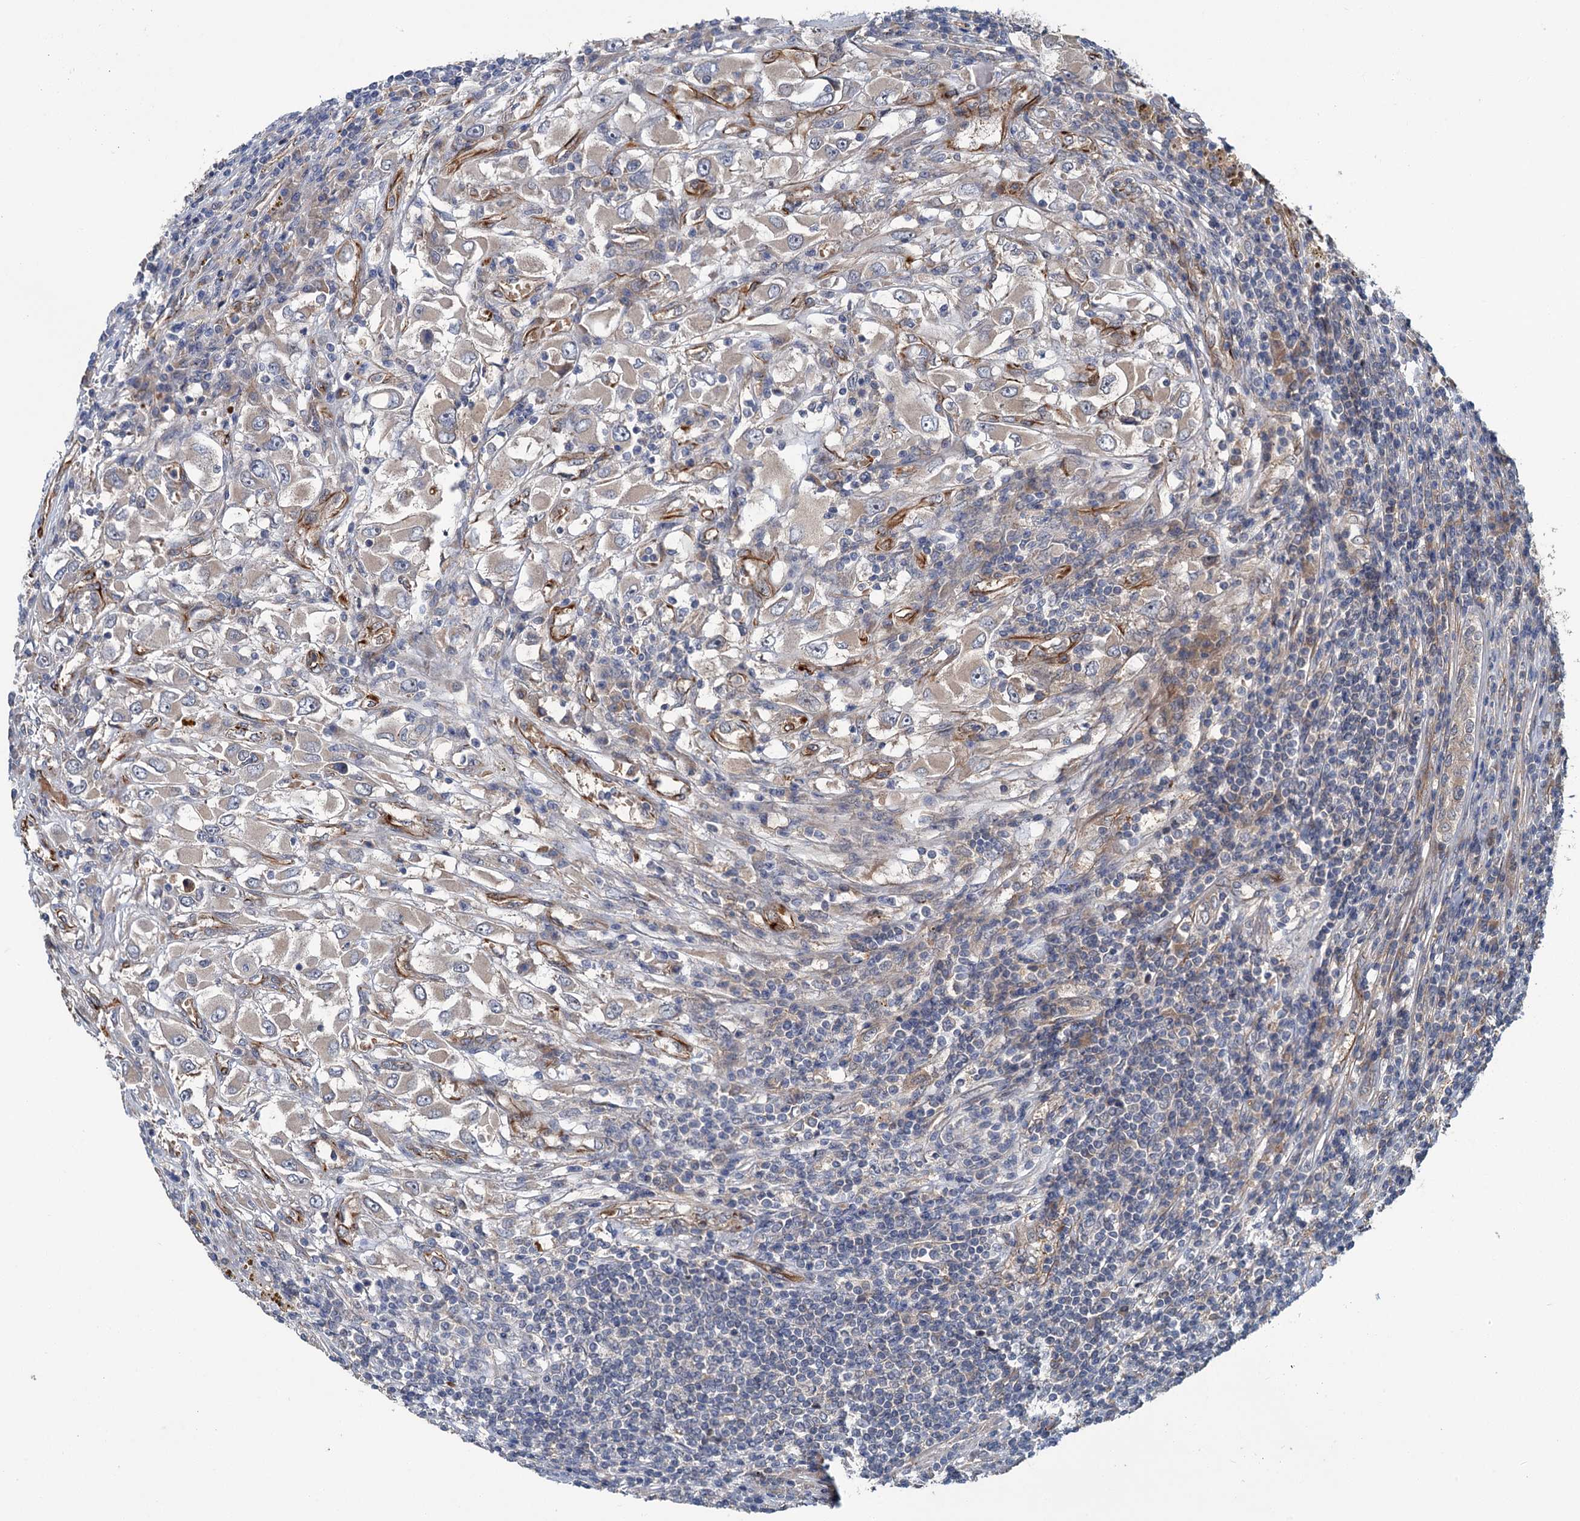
{"staining": {"intensity": "negative", "quantity": "none", "location": "none"}, "tissue": "renal cancer", "cell_type": "Tumor cells", "image_type": "cancer", "snomed": [{"axis": "morphology", "description": "Adenocarcinoma, NOS"}, {"axis": "topography", "description": "Kidney"}], "caption": "The micrograph exhibits no staining of tumor cells in renal cancer (adenocarcinoma).", "gene": "PKN2", "patient": {"sex": "female", "age": 52}}